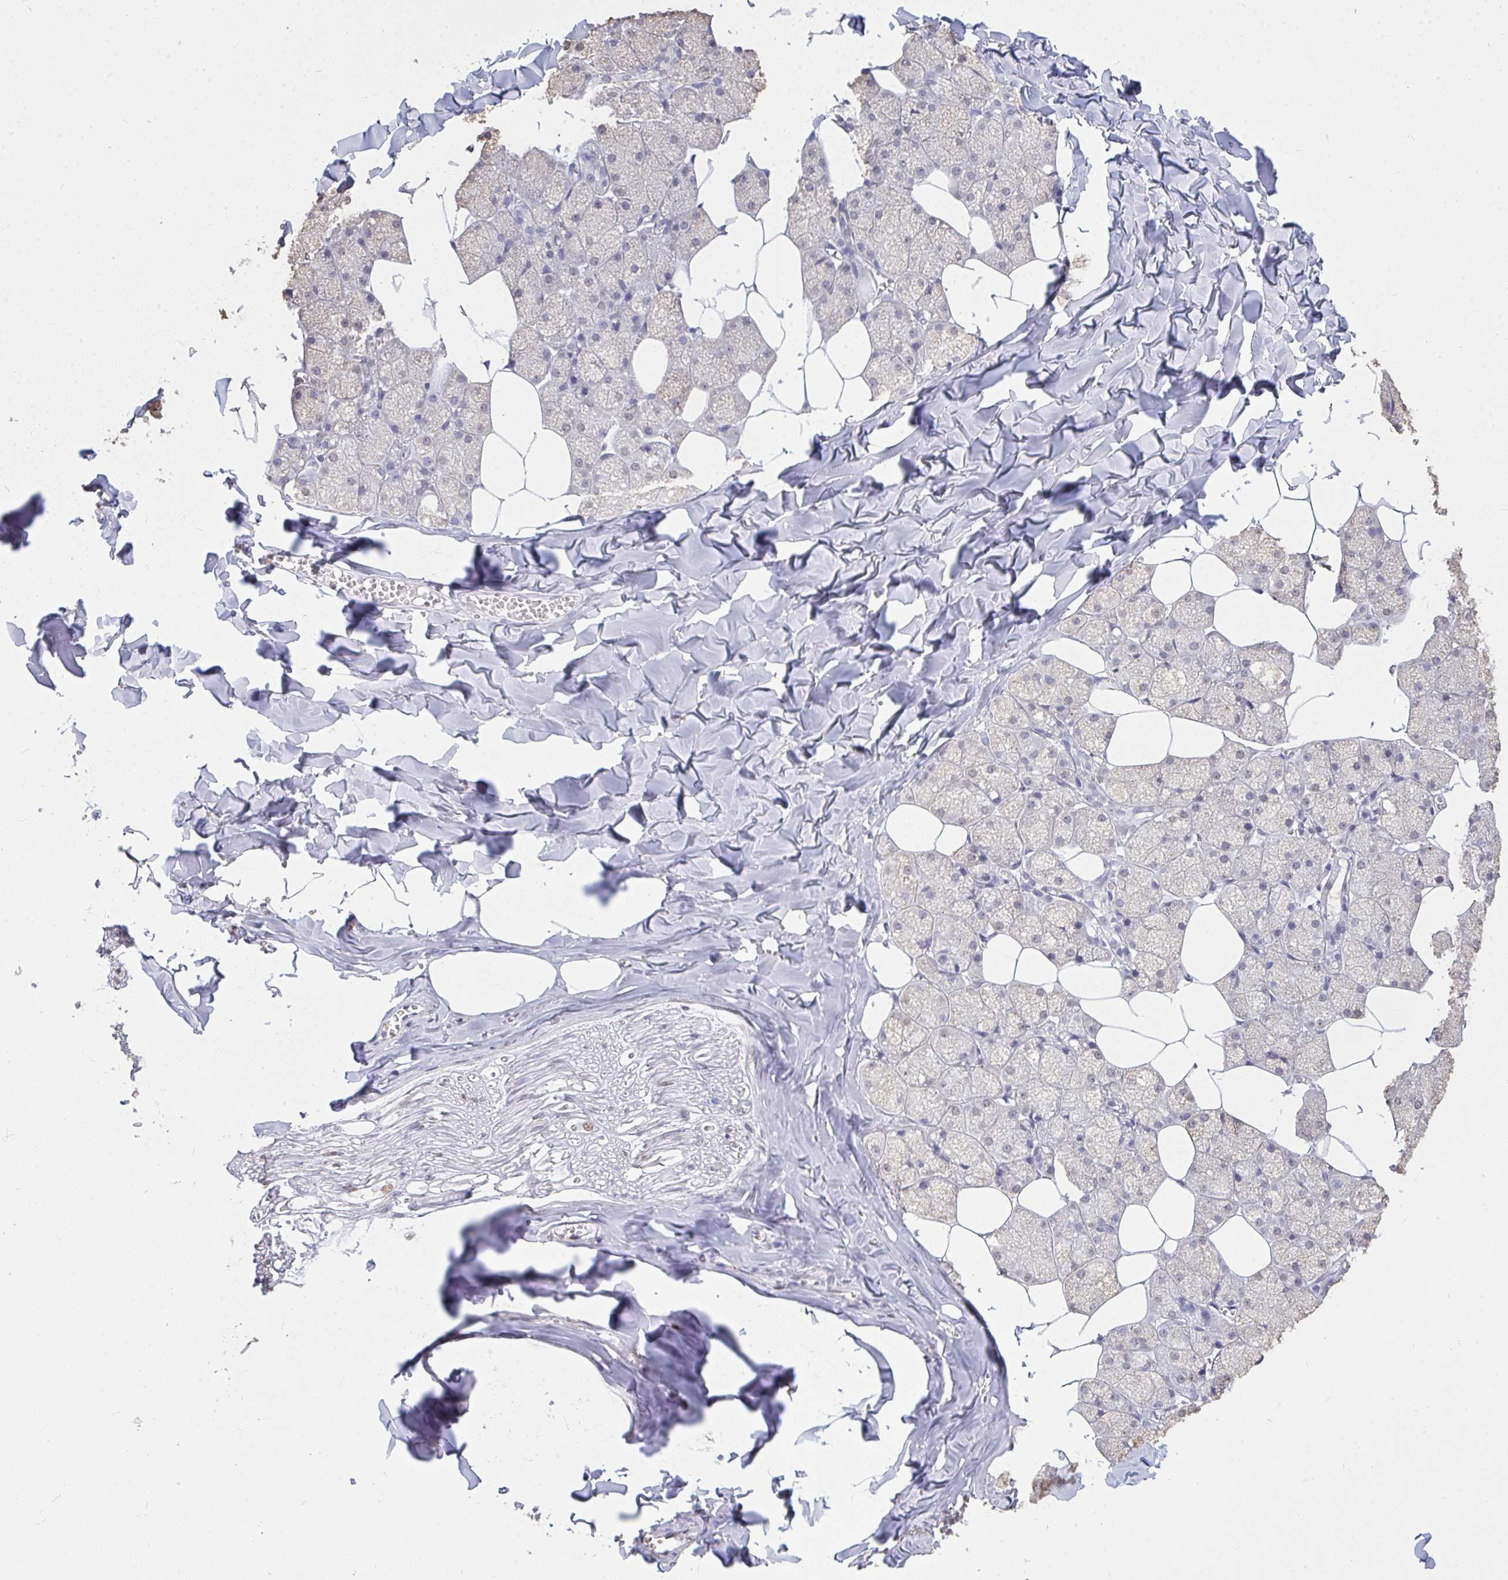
{"staining": {"intensity": "weak", "quantity": "25%-75%", "location": "cytoplasmic/membranous"}, "tissue": "salivary gland", "cell_type": "Glandular cells", "image_type": "normal", "snomed": [{"axis": "morphology", "description": "Normal tissue, NOS"}, {"axis": "topography", "description": "Salivary gland"}, {"axis": "topography", "description": "Peripheral nerve tissue"}], "caption": "This image demonstrates normal salivary gland stained with immunohistochemistry (IHC) to label a protein in brown. The cytoplasmic/membranous of glandular cells show weak positivity for the protein. Nuclei are counter-stained blue.", "gene": "SEMA6B", "patient": {"sex": "male", "age": 38}}